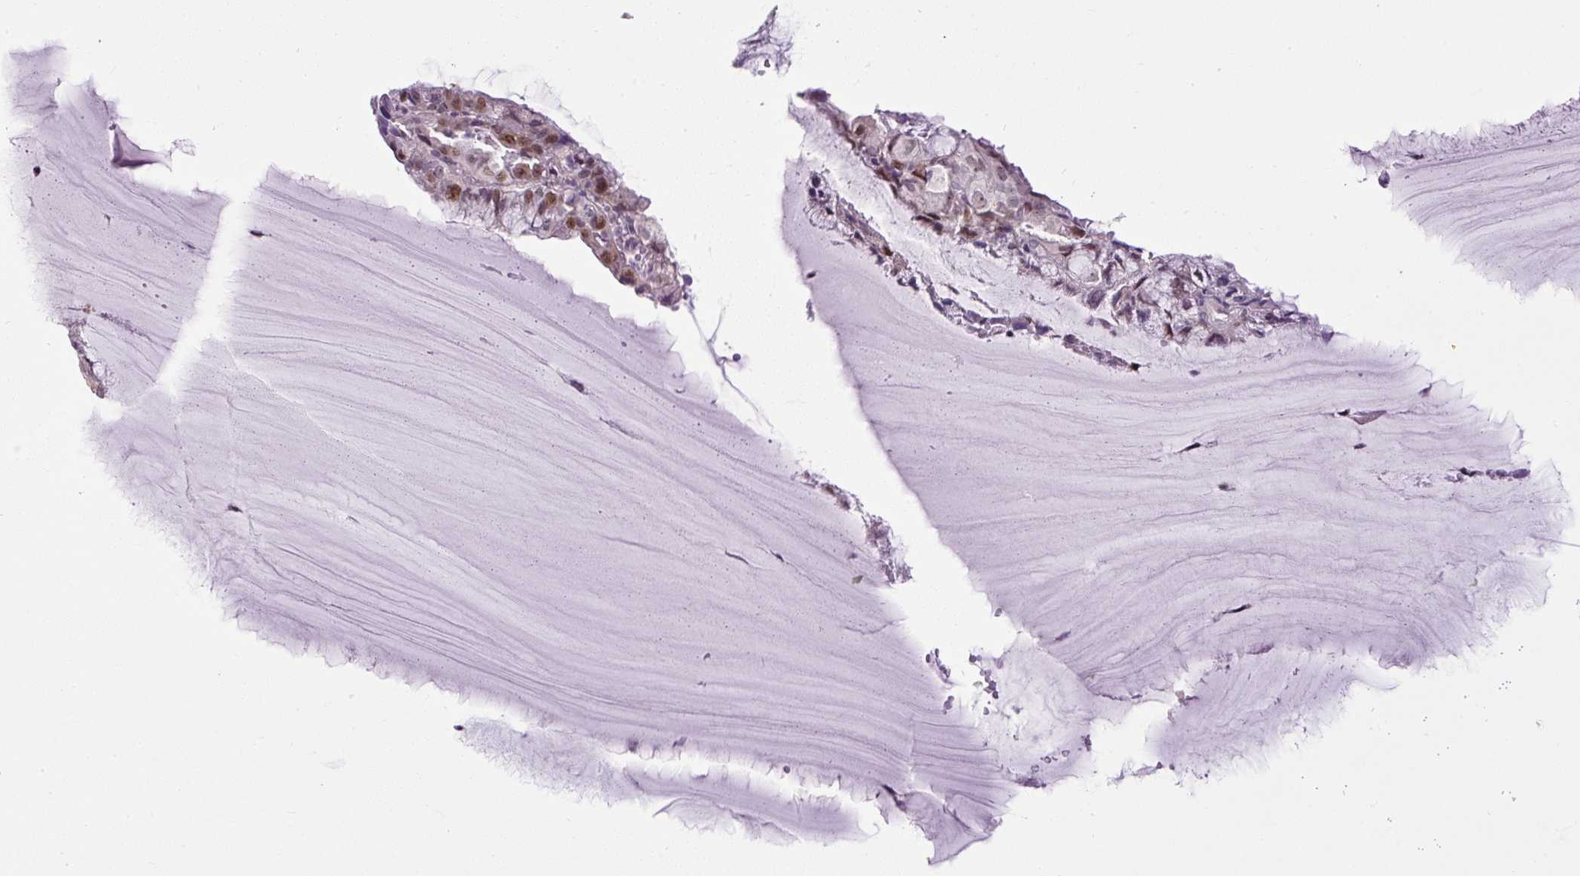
{"staining": {"intensity": "moderate", "quantity": "25%-75%", "location": "nuclear"}, "tissue": "endometrial cancer", "cell_type": "Tumor cells", "image_type": "cancer", "snomed": [{"axis": "morphology", "description": "Adenocarcinoma, NOS"}, {"axis": "topography", "description": "Endometrium"}], "caption": "Approximately 25%-75% of tumor cells in human adenocarcinoma (endometrial) exhibit moderate nuclear protein positivity as visualized by brown immunohistochemical staining.", "gene": "ARHGEF18", "patient": {"sex": "female", "age": 81}}